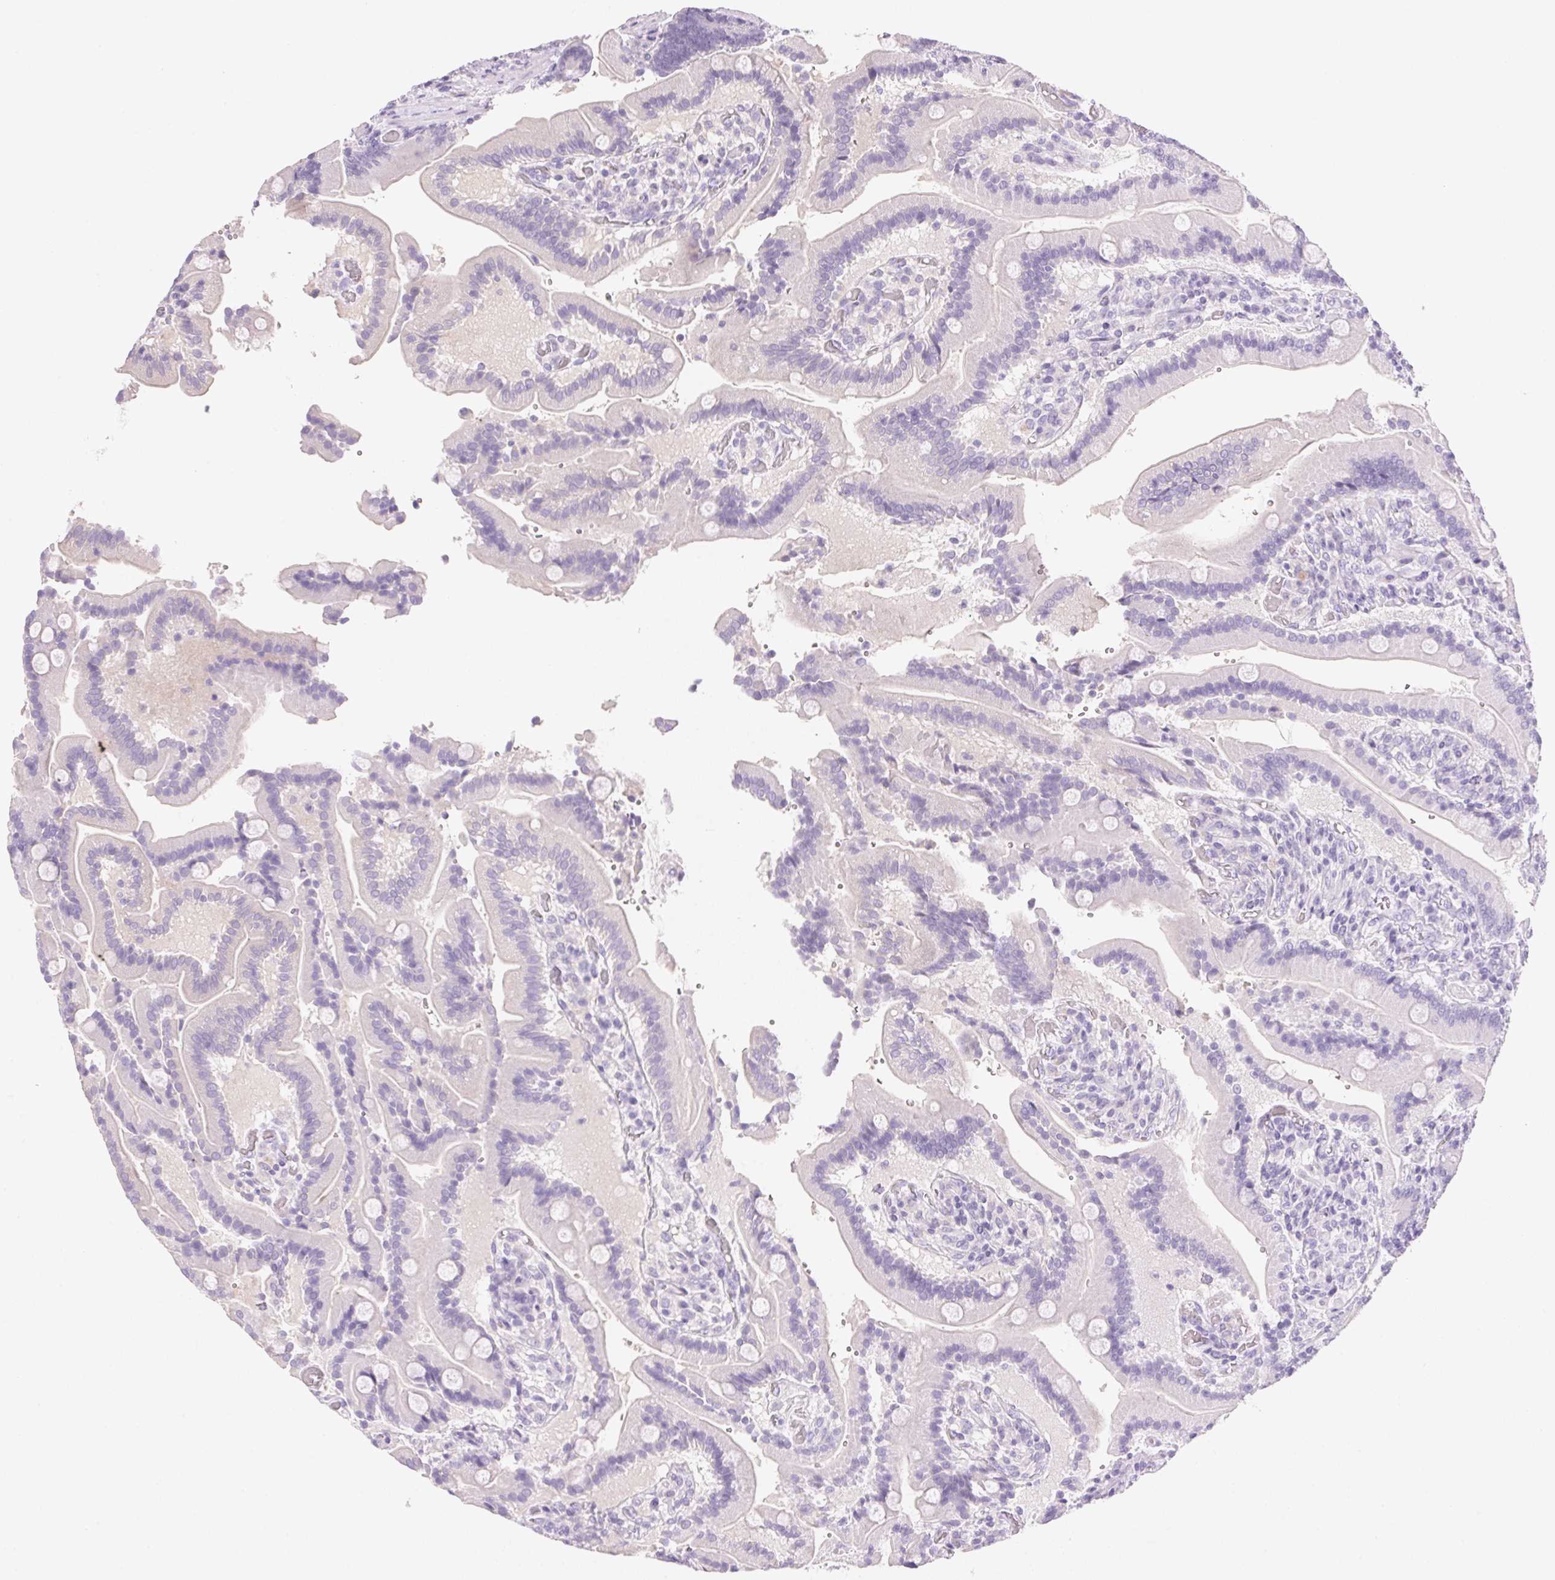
{"staining": {"intensity": "negative", "quantity": "none", "location": "none"}, "tissue": "duodenum", "cell_type": "Glandular cells", "image_type": "normal", "snomed": [{"axis": "morphology", "description": "Normal tissue, NOS"}, {"axis": "topography", "description": "Duodenum"}], "caption": "Glandular cells show no significant staining in normal duodenum.", "gene": "DHCR24", "patient": {"sex": "female", "age": 62}}